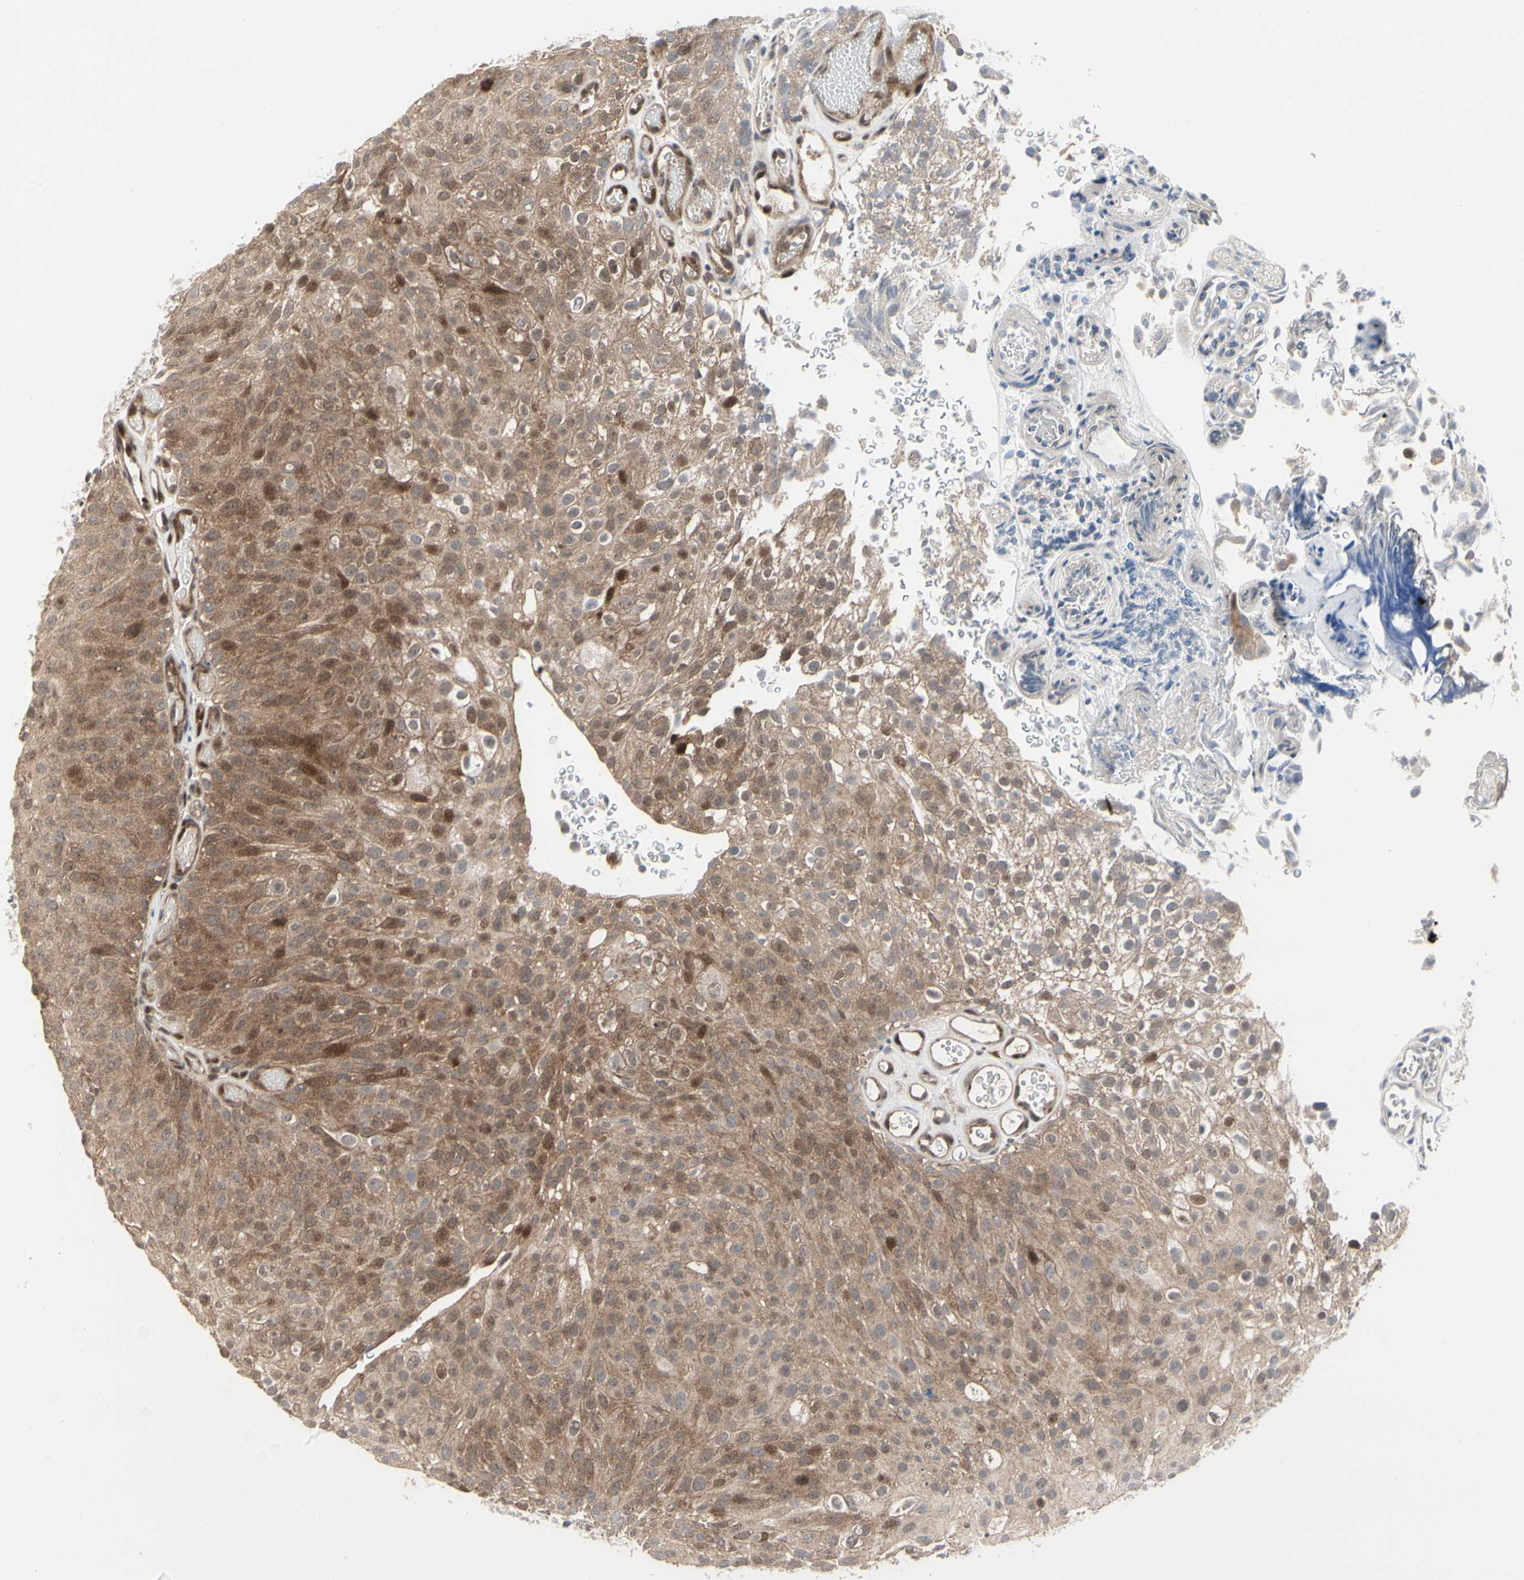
{"staining": {"intensity": "moderate", "quantity": ">75%", "location": "cytoplasmic/membranous"}, "tissue": "urothelial cancer", "cell_type": "Tumor cells", "image_type": "cancer", "snomed": [{"axis": "morphology", "description": "Urothelial carcinoma, Low grade"}, {"axis": "topography", "description": "Urinary bladder"}], "caption": "Brown immunohistochemical staining in human low-grade urothelial carcinoma shows moderate cytoplasmic/membranous positivity in about >75% of tumor cells.", "gene": "CDK5", "patient": {"sex": "male", "age": 78}}